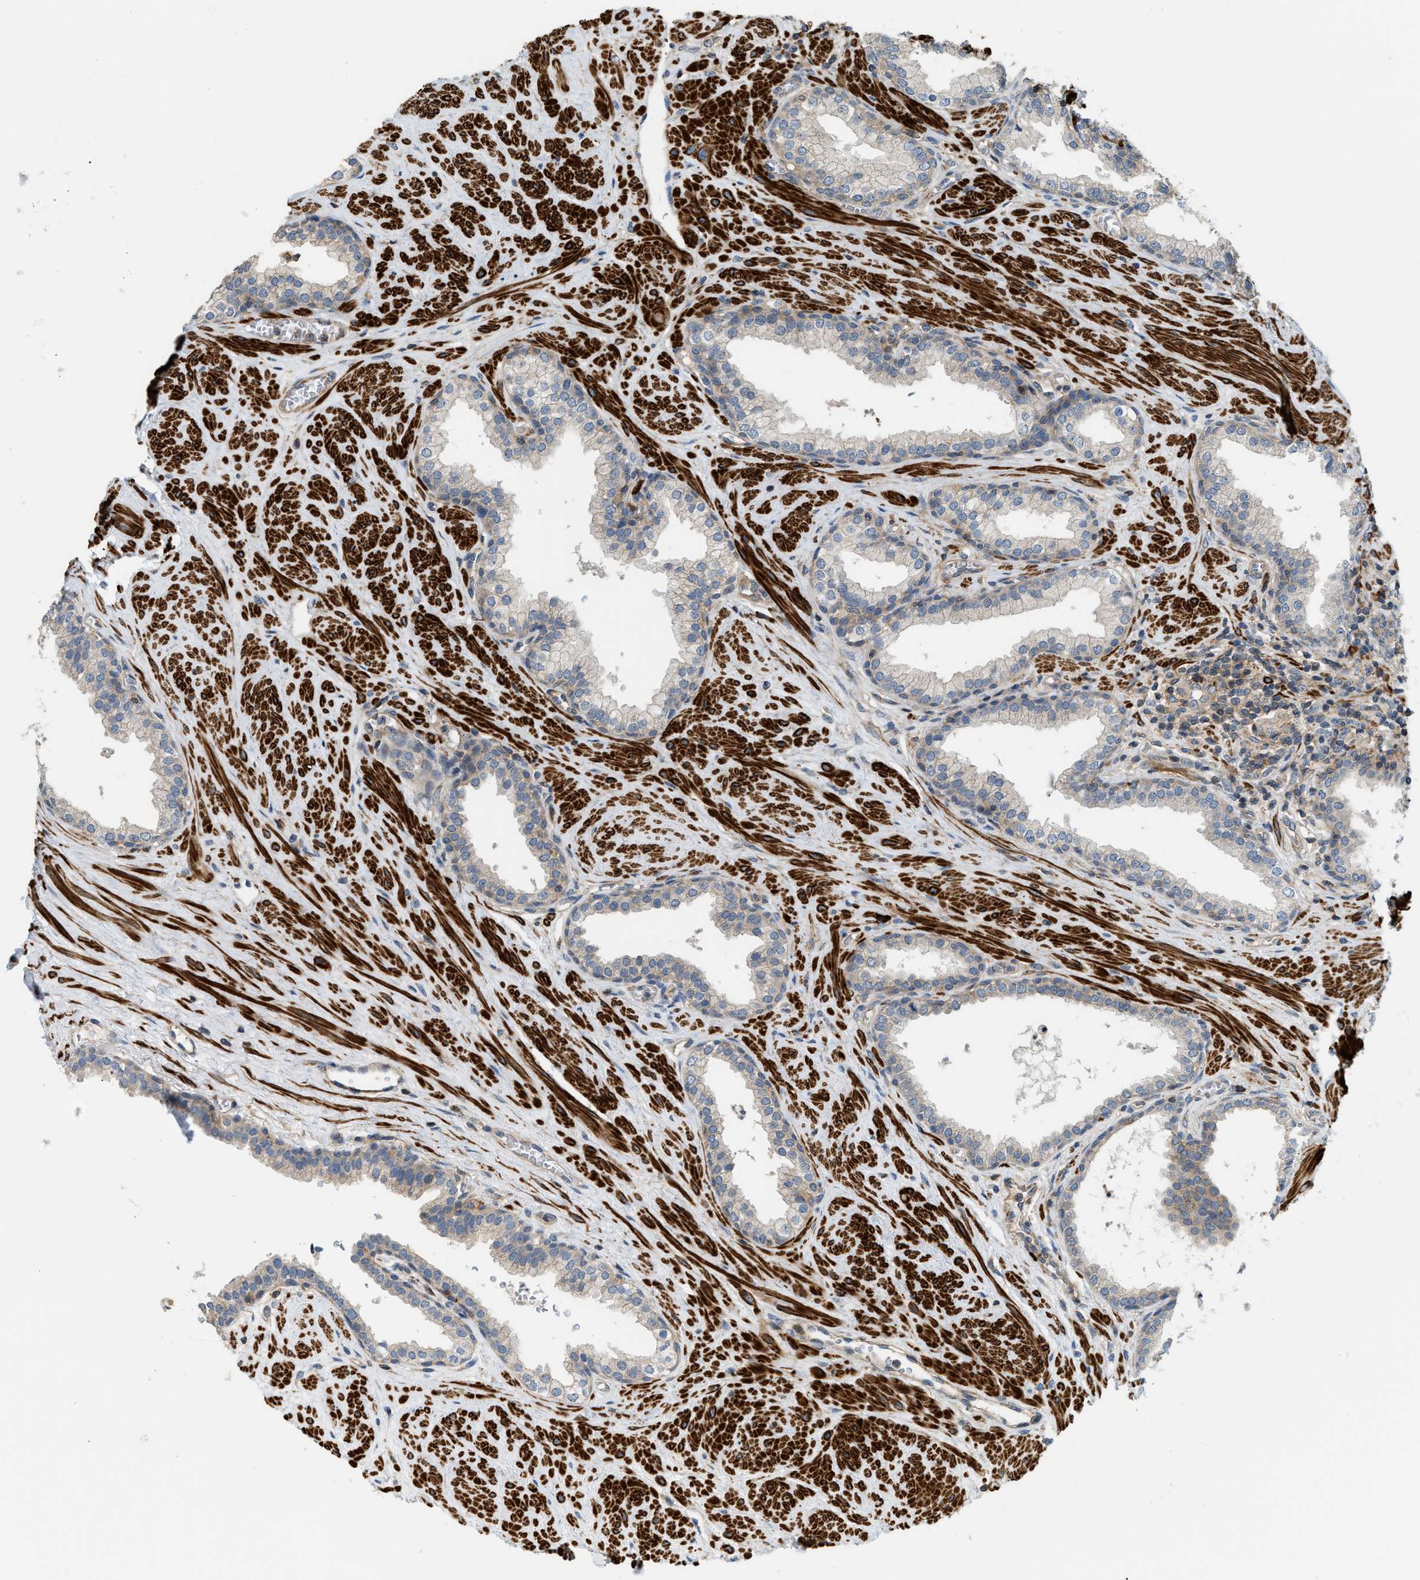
{"staining": {"intensity": "weak", "quantity": "25%-75%", "location": "cytoplasmic/membranous"}, "tissue": "prostate", "cell_type": "Glandular cells", "image_type": "normal", "snomed": [{"axis": "morphology", "description": "Normal tissue, NOS"}, {"axis": "topography", "description": "Prostate"}], "caption": "Prostate stained with IHC exhibits weak cytoplasmic/membranous staining in approximately 25%-75% of glandular cells.", "gene": "BTN3A2", "patient": {"sex": "male", "age": 51}}